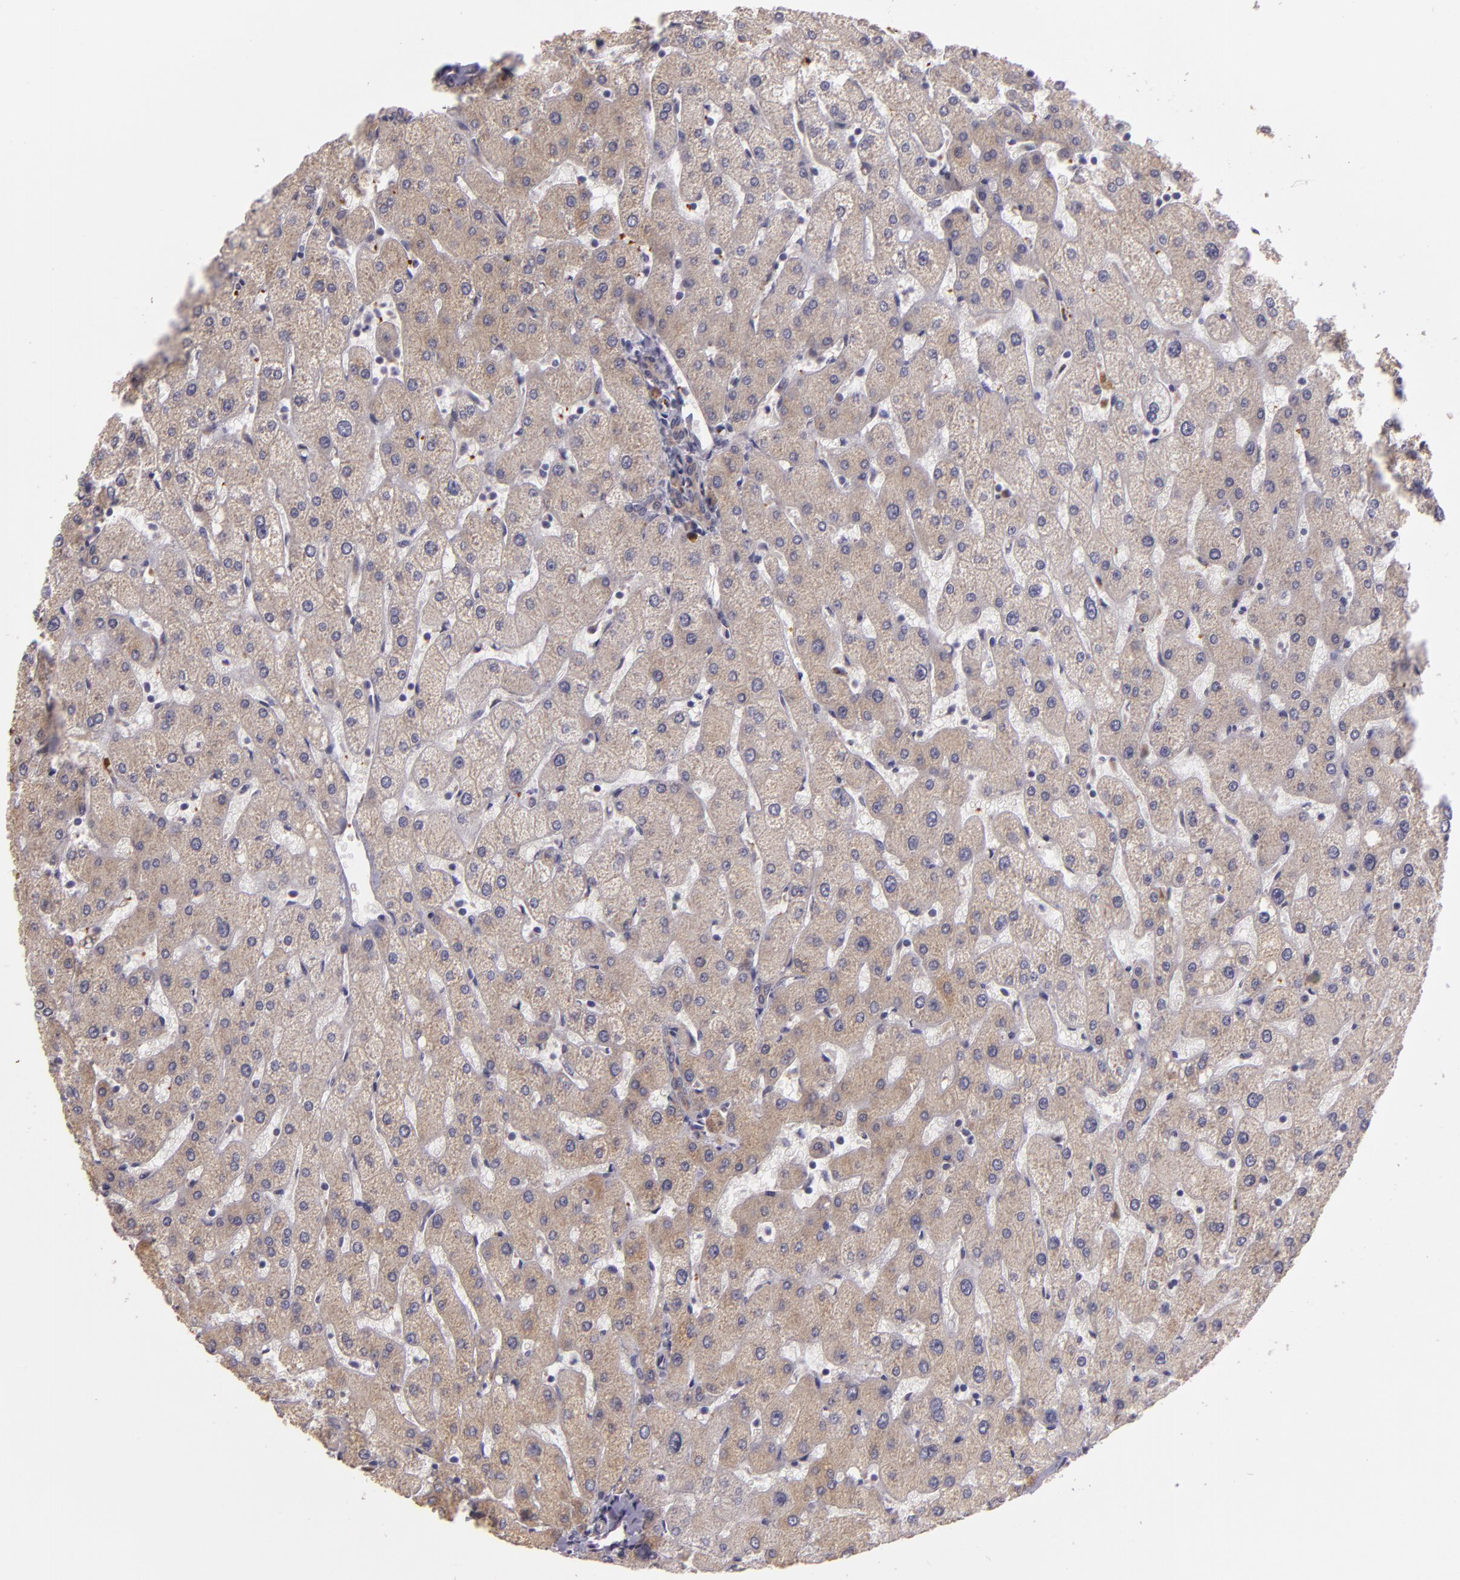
{"staining": {"intensity": "negative", "quantity": "none", "location": "none"}, "tissue": "liver", "cell_type": "Cholangiocytes", "image_type": "normal", "snomed": [{"axis": "morphology", "description": "Normal tissue, NOS"}, {"axis": "topography", "description": "Liver"}], "caption": "Cholangiocytes are negative for protein expression in normal human liver. (Brightfield microscopy of DAB IHC at high magnification).", "gene": "SYTL4", "patient": {"sex": "male", "age": 67}}